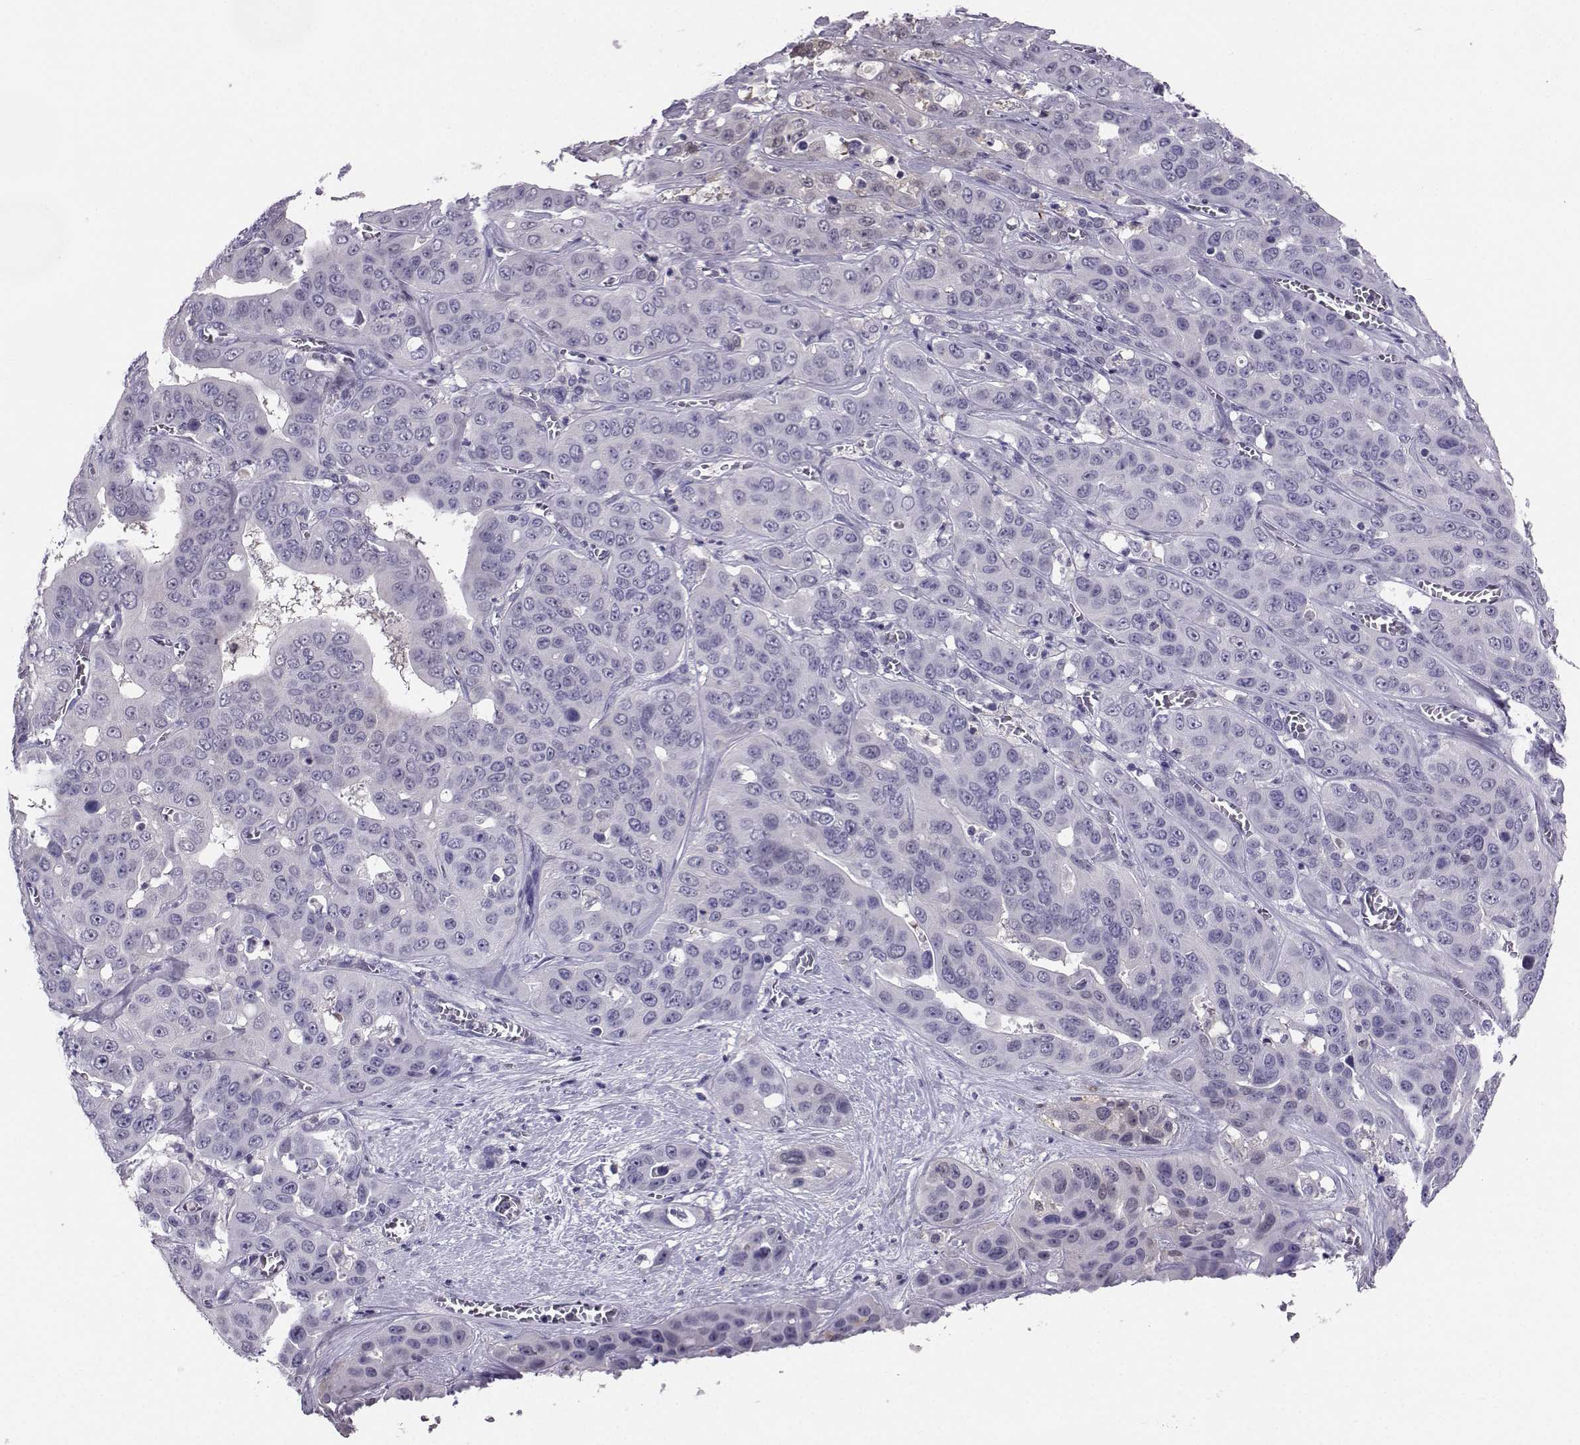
{"staining": {"intensity": "negative", "quantity": "none", "location": "none"}, "tissue": "liver cancer", "cell_type": "Tumor cells", "image_type": "cancer", "snomed": [{"axis": "morphology", "description": "Cholangiocarcinoma"}, {"axis": "topography", "description": "Liver"}], "caption": "Immunohistochemistry of human cholangiocarcinoma (liver) demonstrates no positivity in tumor cells.", "gene": "PGK1", "patient": {"sex": "female", "age": 52}}